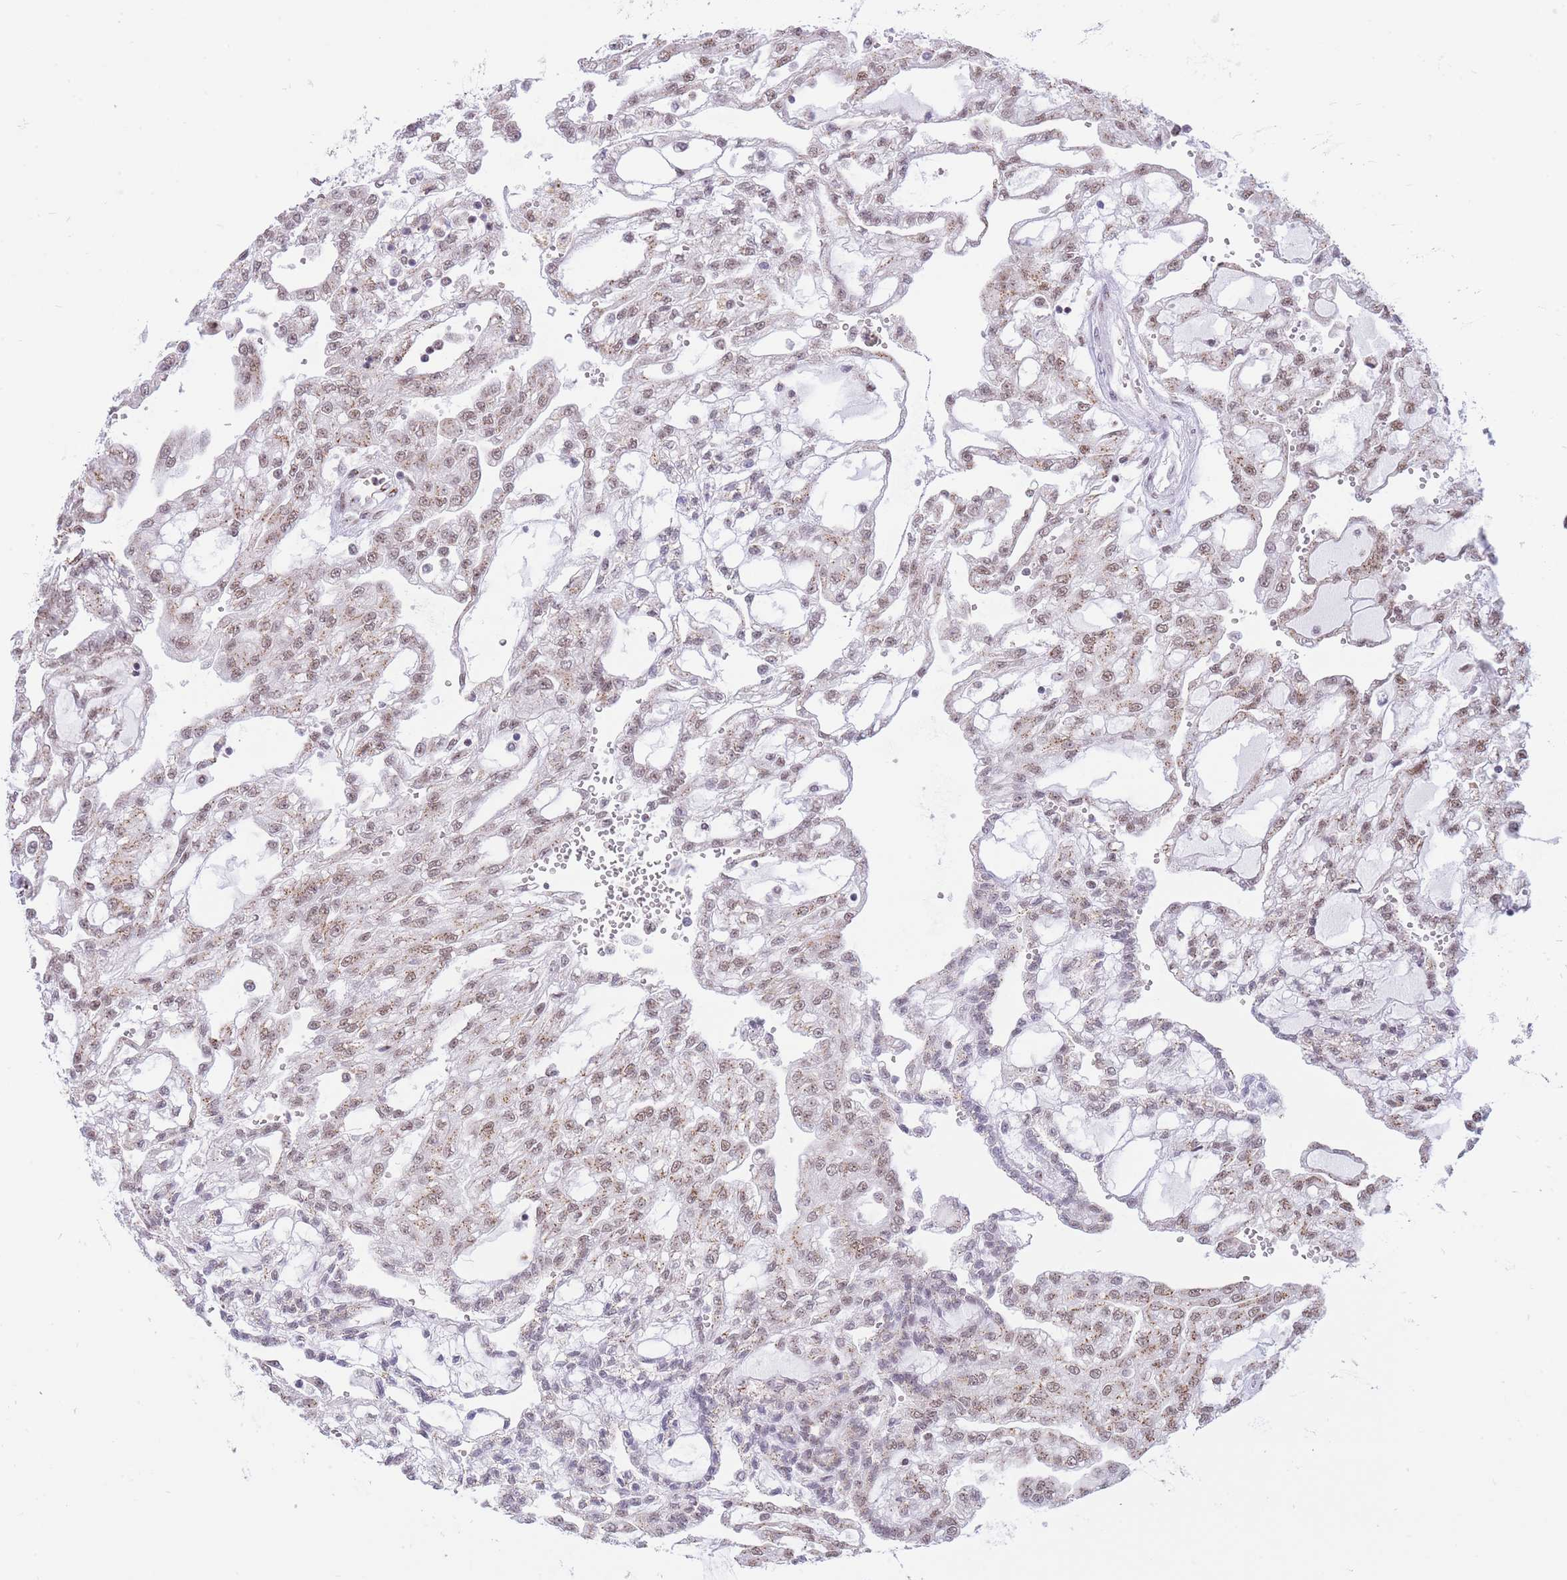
{"staining": {"intensity": "moderate", "quantity": ">75%", "location": "cytoplasmic/membranous,nuclear"}, "tissue": "renal cancer", "cell_type": "Tumor cells", "image_type": "cancer", "snomed": [{"axis": "morphology", "description": "Adenocarcinoma, NOS"}, {"axis": "topography", "description": "Kidney"}], "caption": "Immunohistochemistry (IHC) of human renal cancer (adenocarcinoma) displays medium levels of moderate cytoplasmic/membranous and nuclear expression in approximately >75% of tumor cells. (Stains: DAB (3,3'-diaminobenzidine) in brown, nuclei in blue, Microscopy: brightfield microscopy at high magnification).", "gene": "INO80C", "patient": {"sex": "male", "age": 63}}